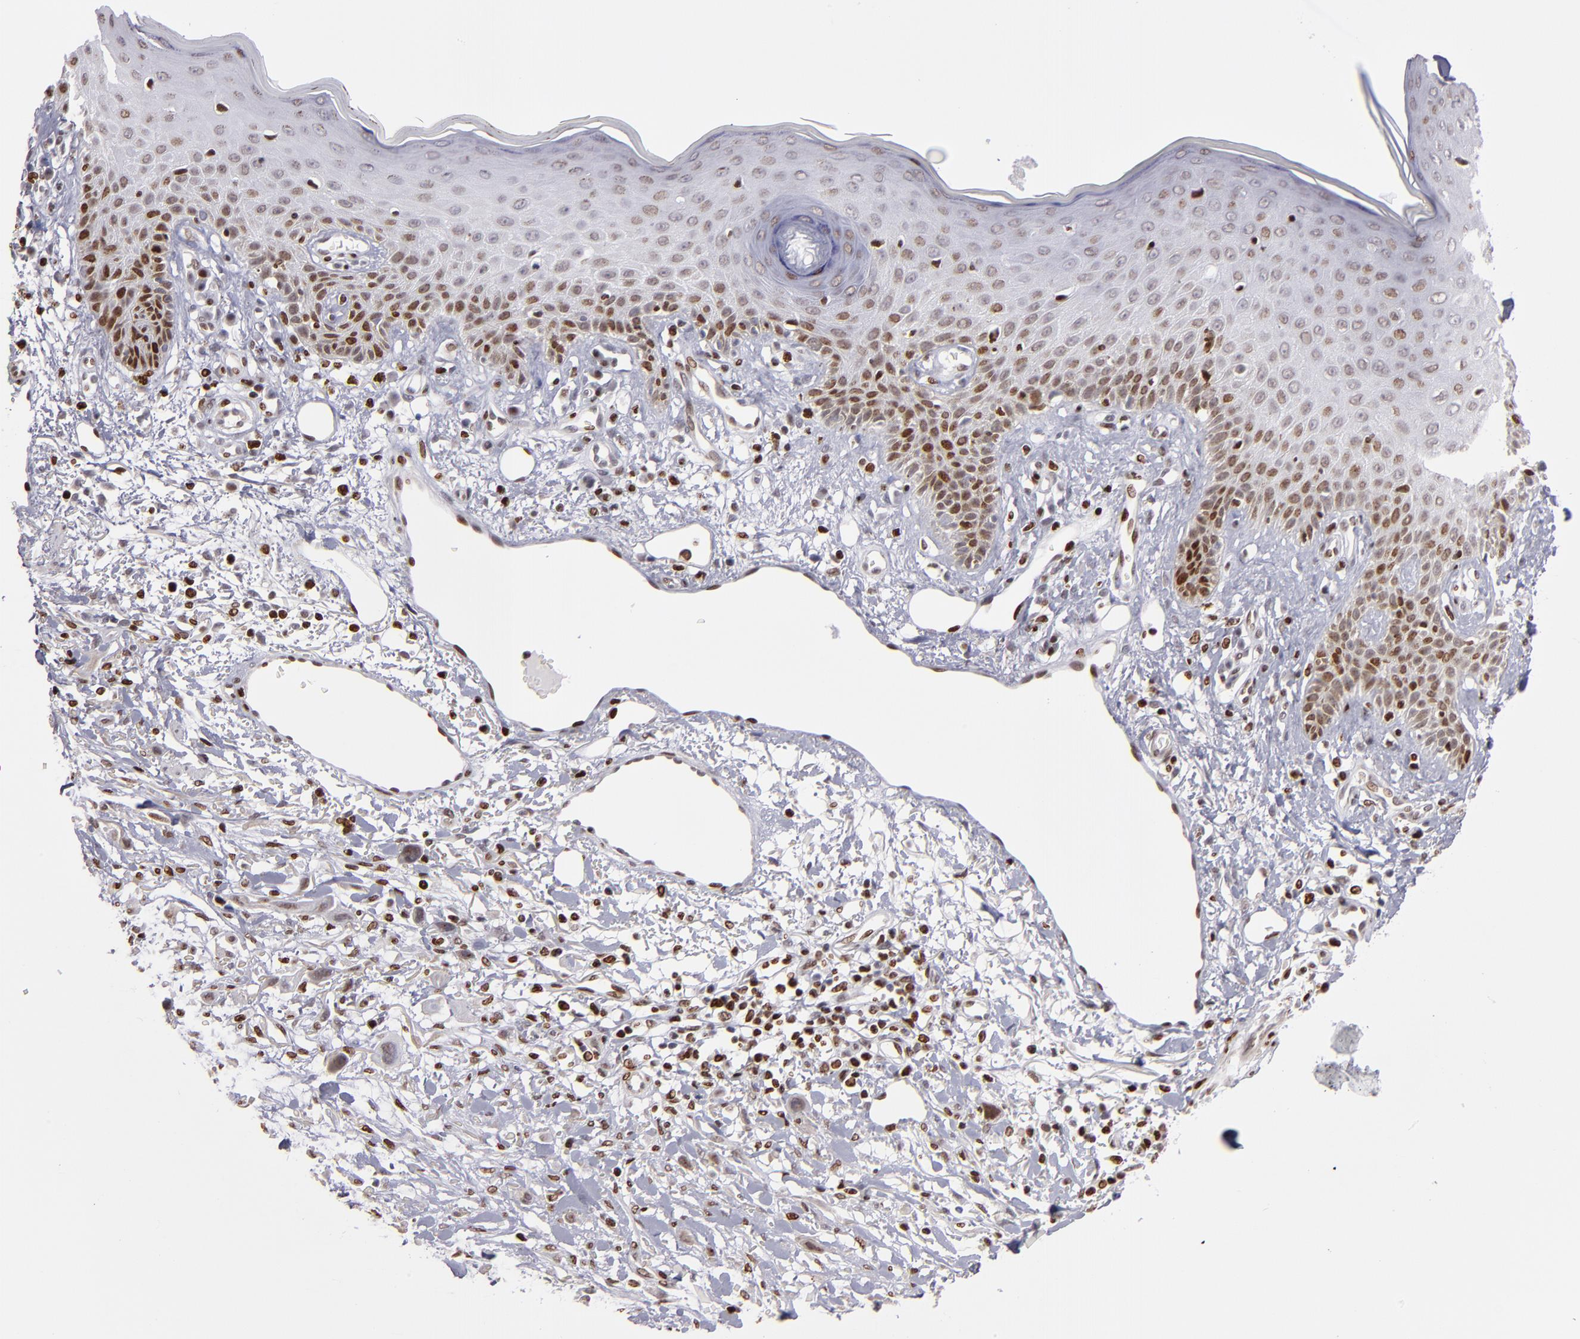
{"staining": {"intensity": "moderate", "quantity": ">75%", "location": "nuclear"}, "tissue": "skin cancer", "cell_type": "Tumor cells", "image_type": "cancer", "snomed": [{"axis": "morphology", "description": "Squamous cell carcinoma, NOS"}, {"axis": "topography", "description": "Skin"}], "caption": "Skin cancer stained with a brown dye exhibits moderate nuclear positive staining in about >75% of tumor cells.", "gene": "POLA1", "patient": {"sex": "female", "age": 59}}